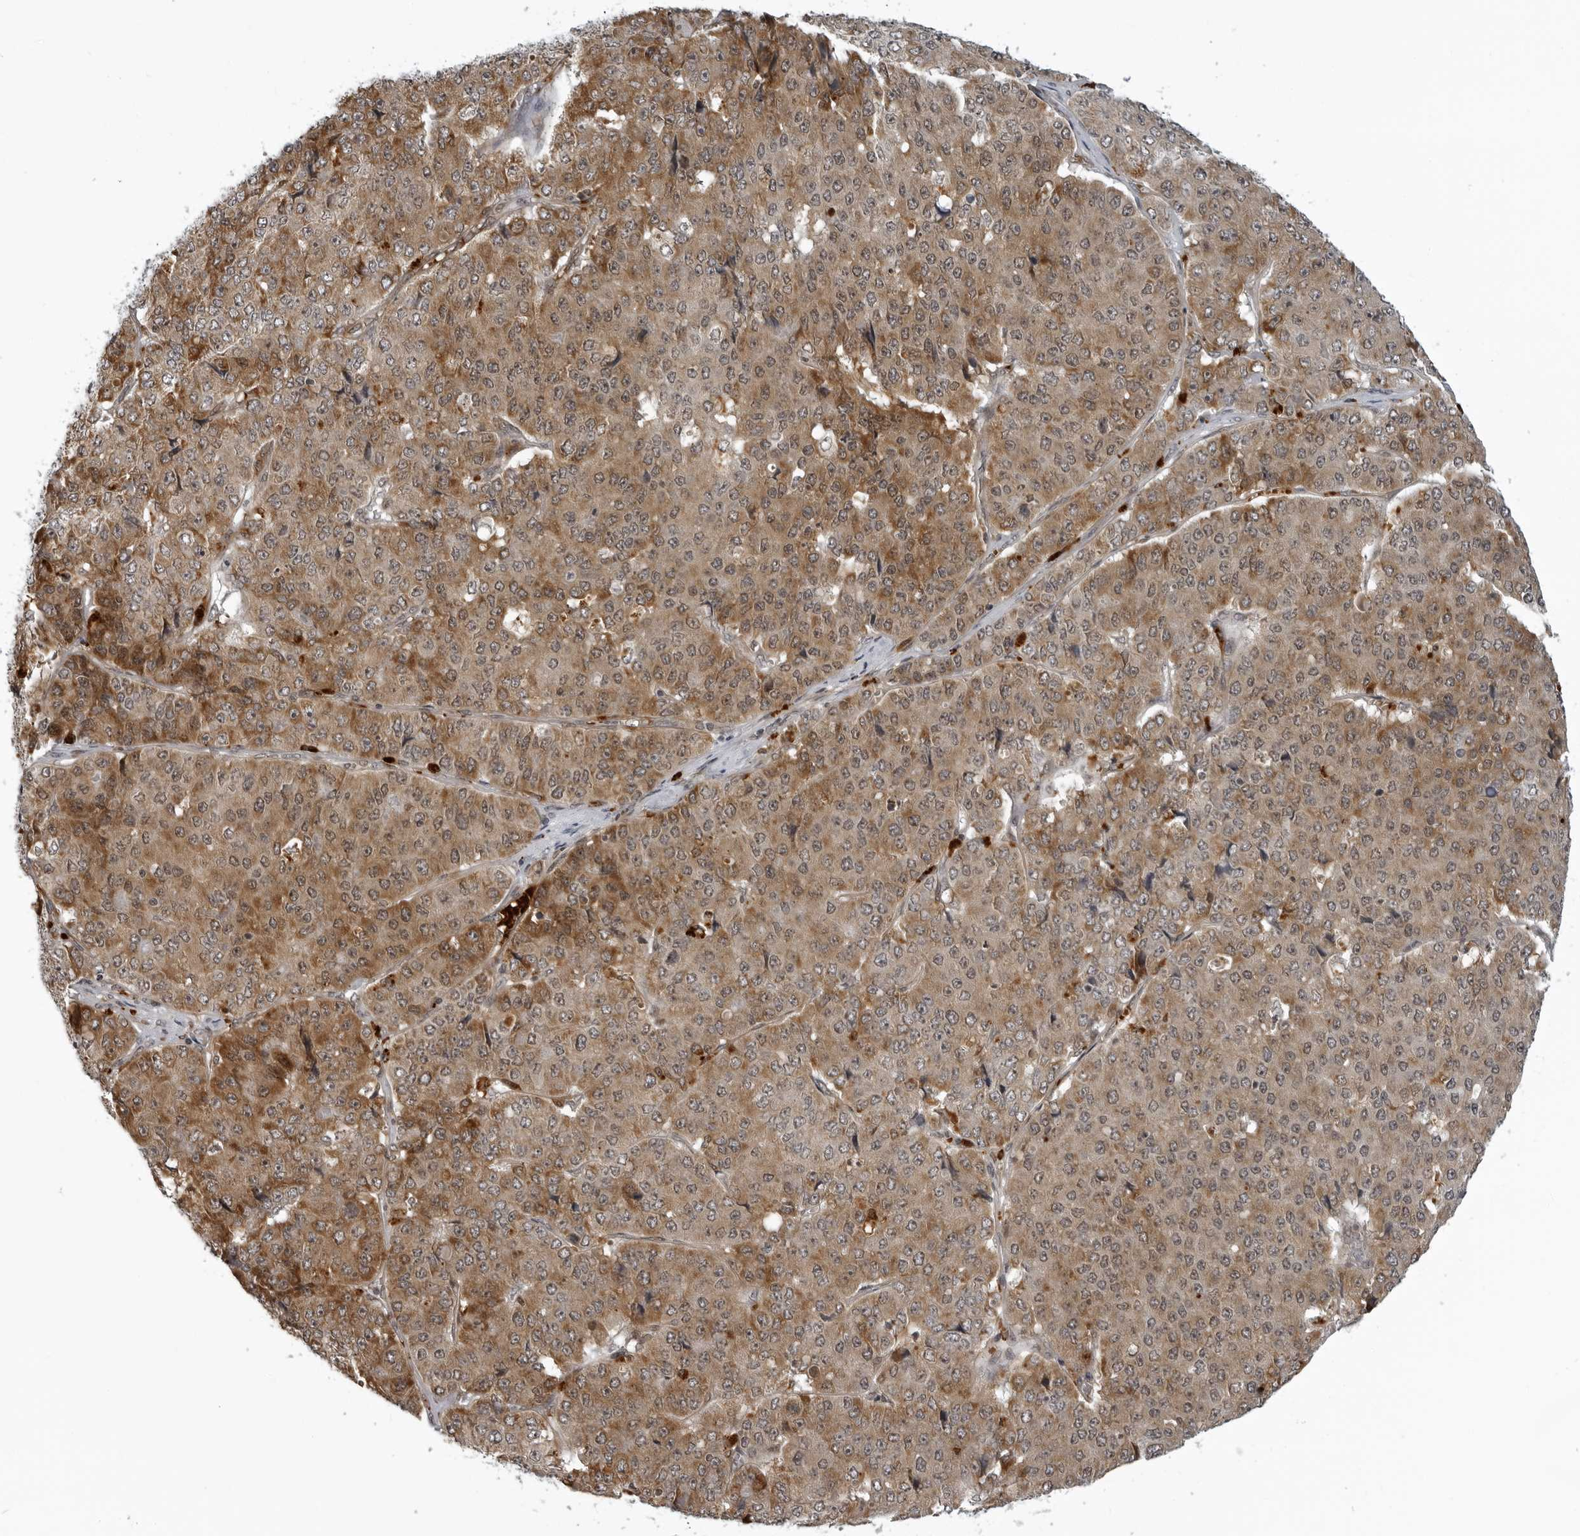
{"staining": {"intensity": "strong", "quantity": ">75%", "location": "cytoplasmic/membranous"}, "tissue": "pancreatic cancer", "cell_type": "Tumor cells", "image_type": "cancer", "snomed": [{"axis": "morphology", "description": "Adenocarcinoma, NOS"}, {"axis": "topography", "description": "Pancreas"}], "caption": "Human pancreatic cancer (adenocarcinoma) stained for a protein (brown) exhibits strong cytoplasmic/membranous positive positivity in about >75% of tumor cells.", "gene": "THOP1", "patient": {"sex": "male", "age": 50}}